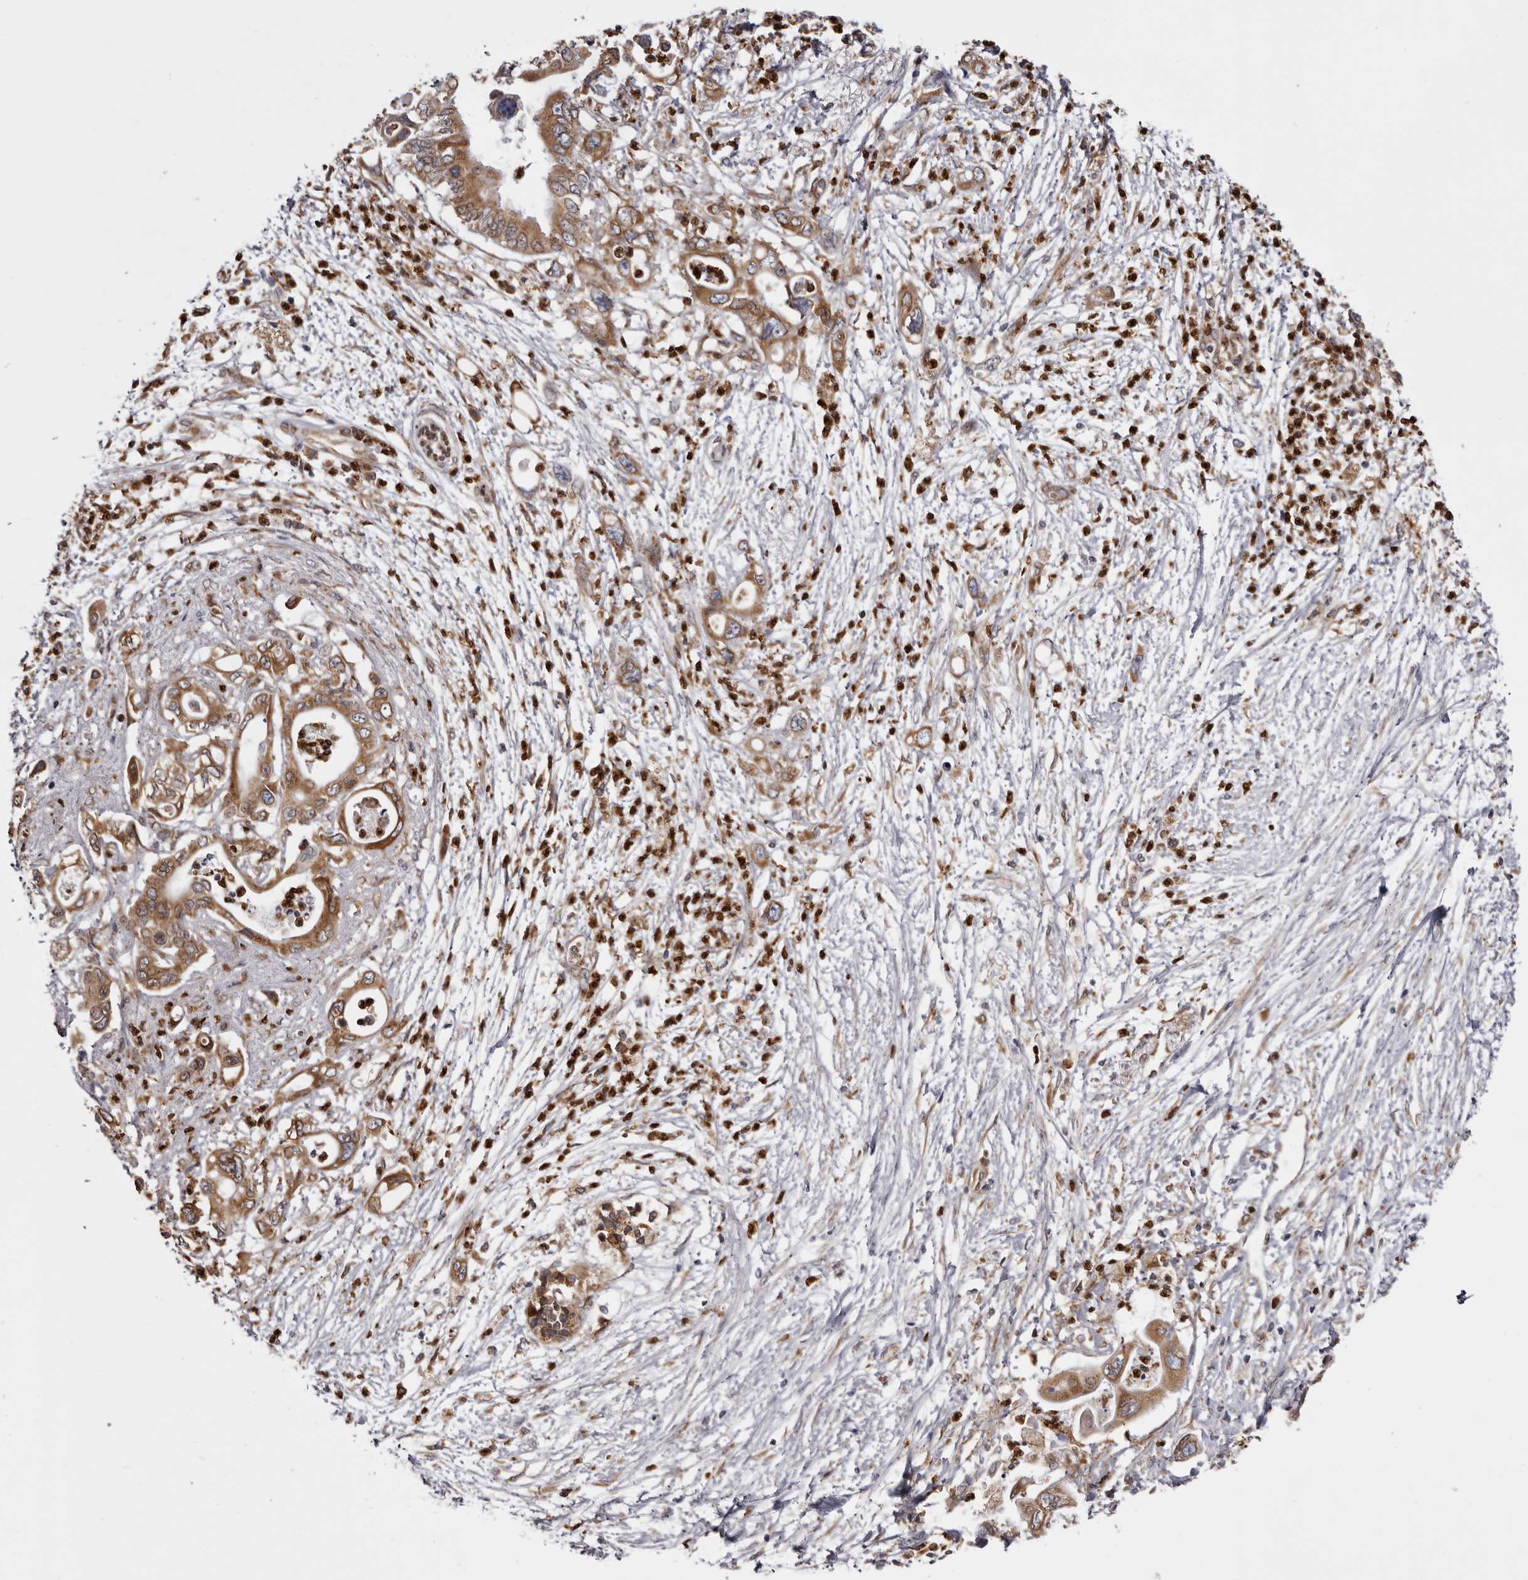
{"staining": {"intensity": "moderate", "quantity": ">75%", "location": "cytoplasmic/membranous"}, "tissue": "pancreatic cancer", "cell_type": "Tumor cells", "image_type": "cancer", "snomed": [{"axis": "morphology", "description": "Adenocarcinoma, NOS"}, {"axis": "topography", "description": "Pancreas"}], "caption": "The immunohistochemical stain highlights moderate cytoplasmic/membranous positivity in tumor cells of pancreatic cancer tissue. The staining is performed using DAB (3,3'-diaminobenzidine) brown chromogen to label protein expression. The nuclei are counter-stained blue using hematoxylin.", "gene": "C4orf3", "patient": {"sex": "male", "age": 66}}